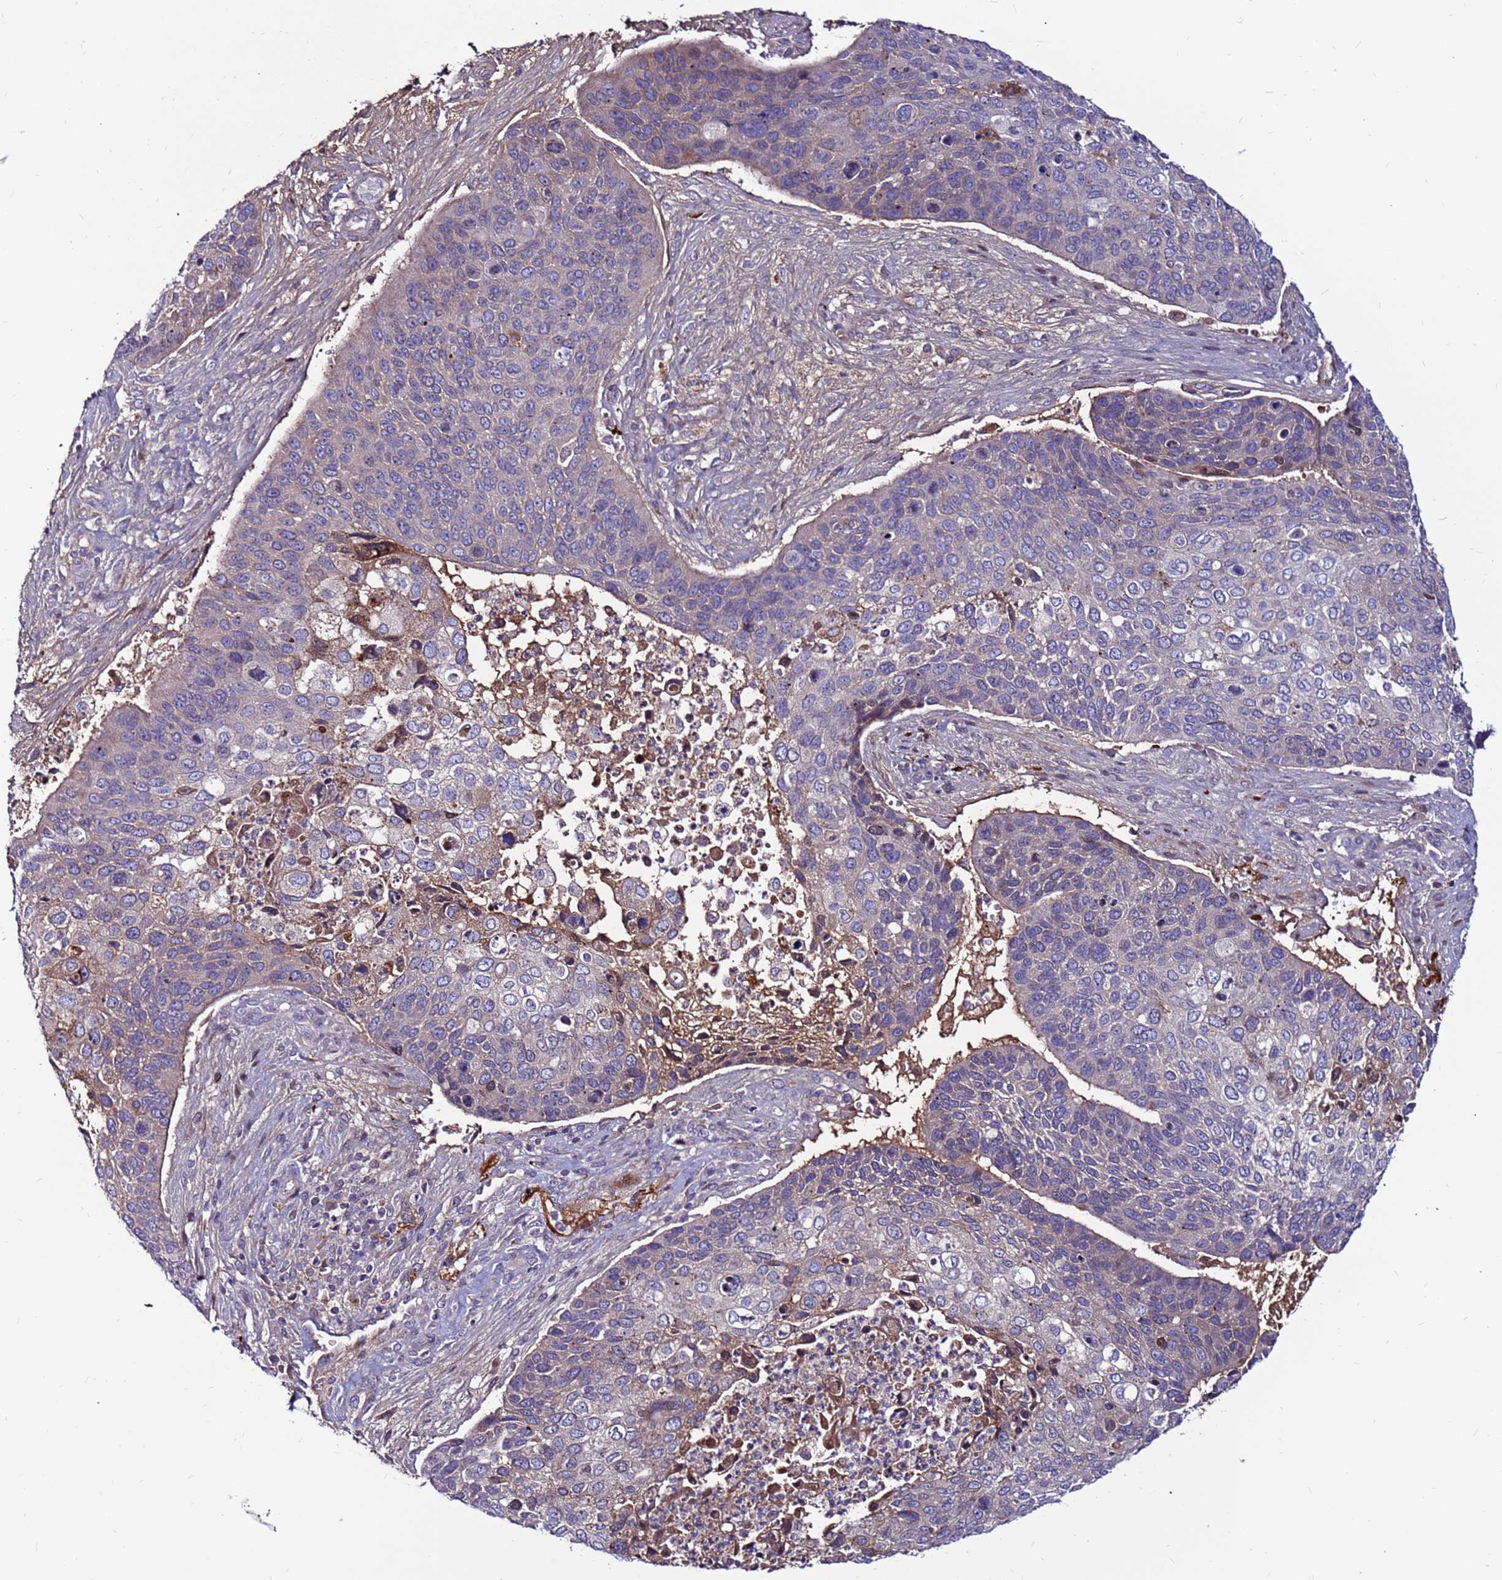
{"staining": {"intensity": "weak", "quantity": "<25%", "location": "cytoplasmic/membranous"}, "tissue": "skin cancer", "cell_type": "Tumor cells", "image_type": "cancer", "snomed": [{"axis": "morphology", "description": "Basal cell carcinoma"}, {"axis": "topography", "description": "Skin"}], "caption": "The micrograph shows no staining of tumor cells in basal cell carcinoma (skin).", "gene": "CCDC71", "patient": {"sex": "female", "age": 74}}